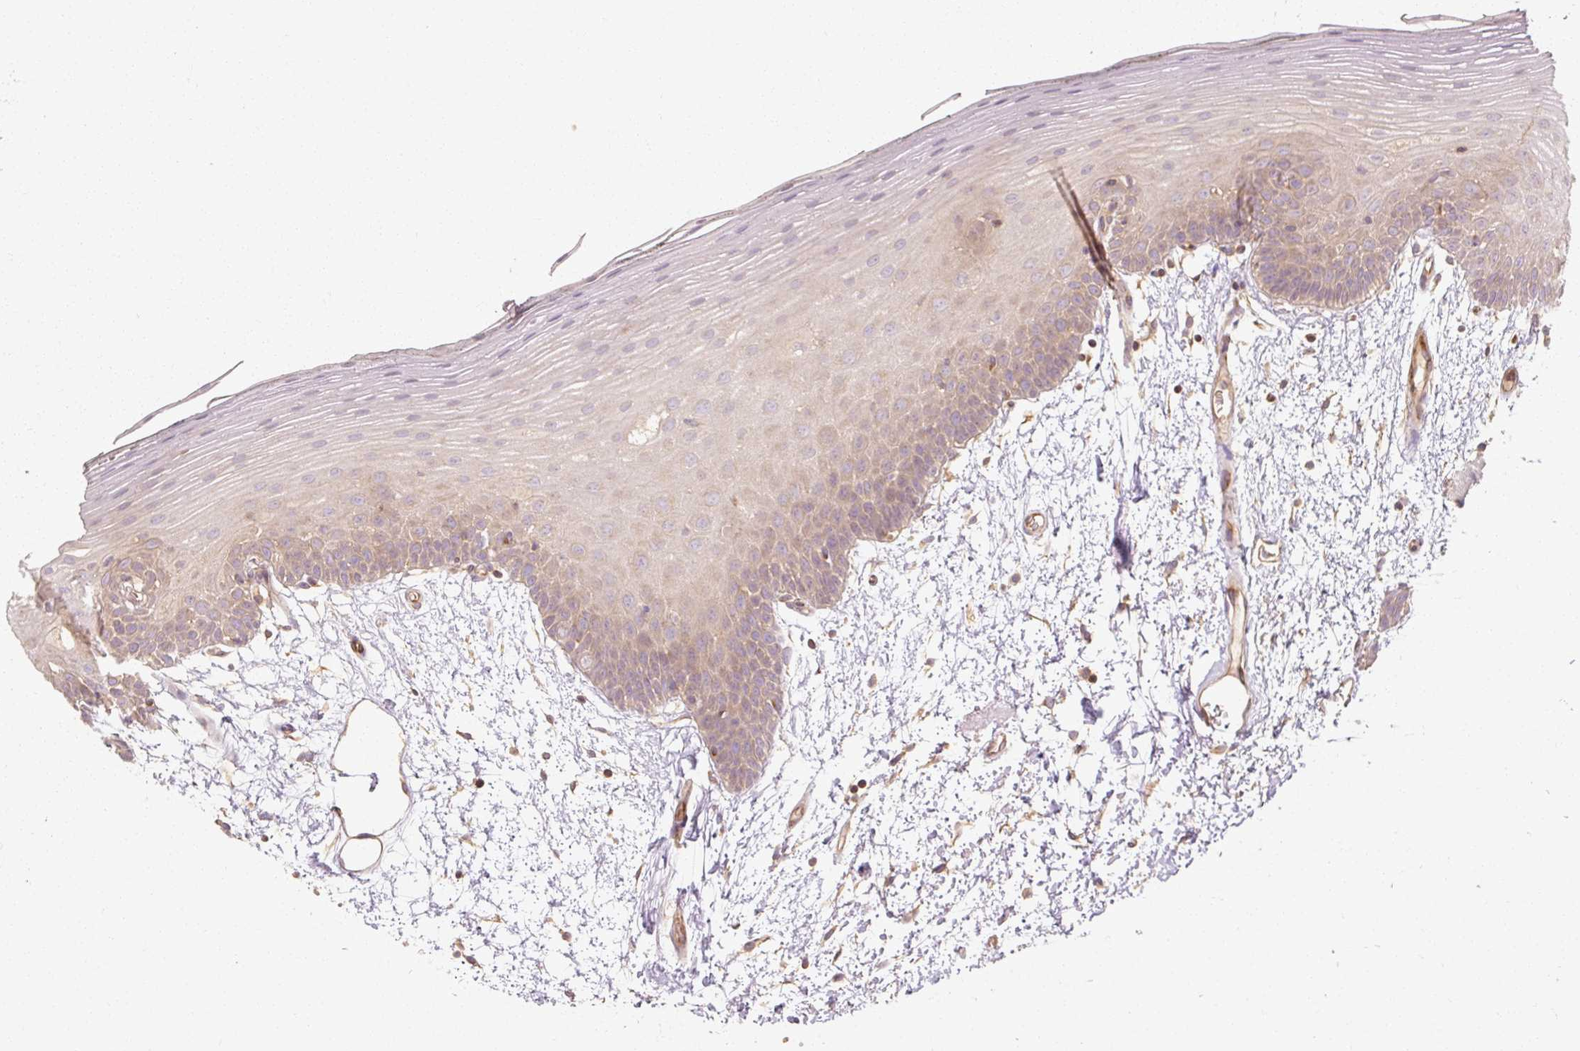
{"staining": {"intensity": "weak", "quantity": "<25%", "location": "cytoplasmic/membranous"}, "tissue": "oral mucosa", "cell_type": "Squamous epithelial cells", "image_type": "normal", "snomed": [{"axis": "morphology", "description": "Normal tissue, NOS"}, {"axis": "morphology", "description": "Squamous cell carcinoma, NOS"}, {"axis": "topography", "description": "Oral tissue"}, {"axis": "topography", "description": "Head-Neck"}], "caption": "Immunohistochemistry photomicrograph of unremarkable human oral mucosa stained for a protein (brown), which shows no positivity in squamous epithelial cells.", "gene": "RB1CC1", "patient": {"sex": "female", "age": 81}}